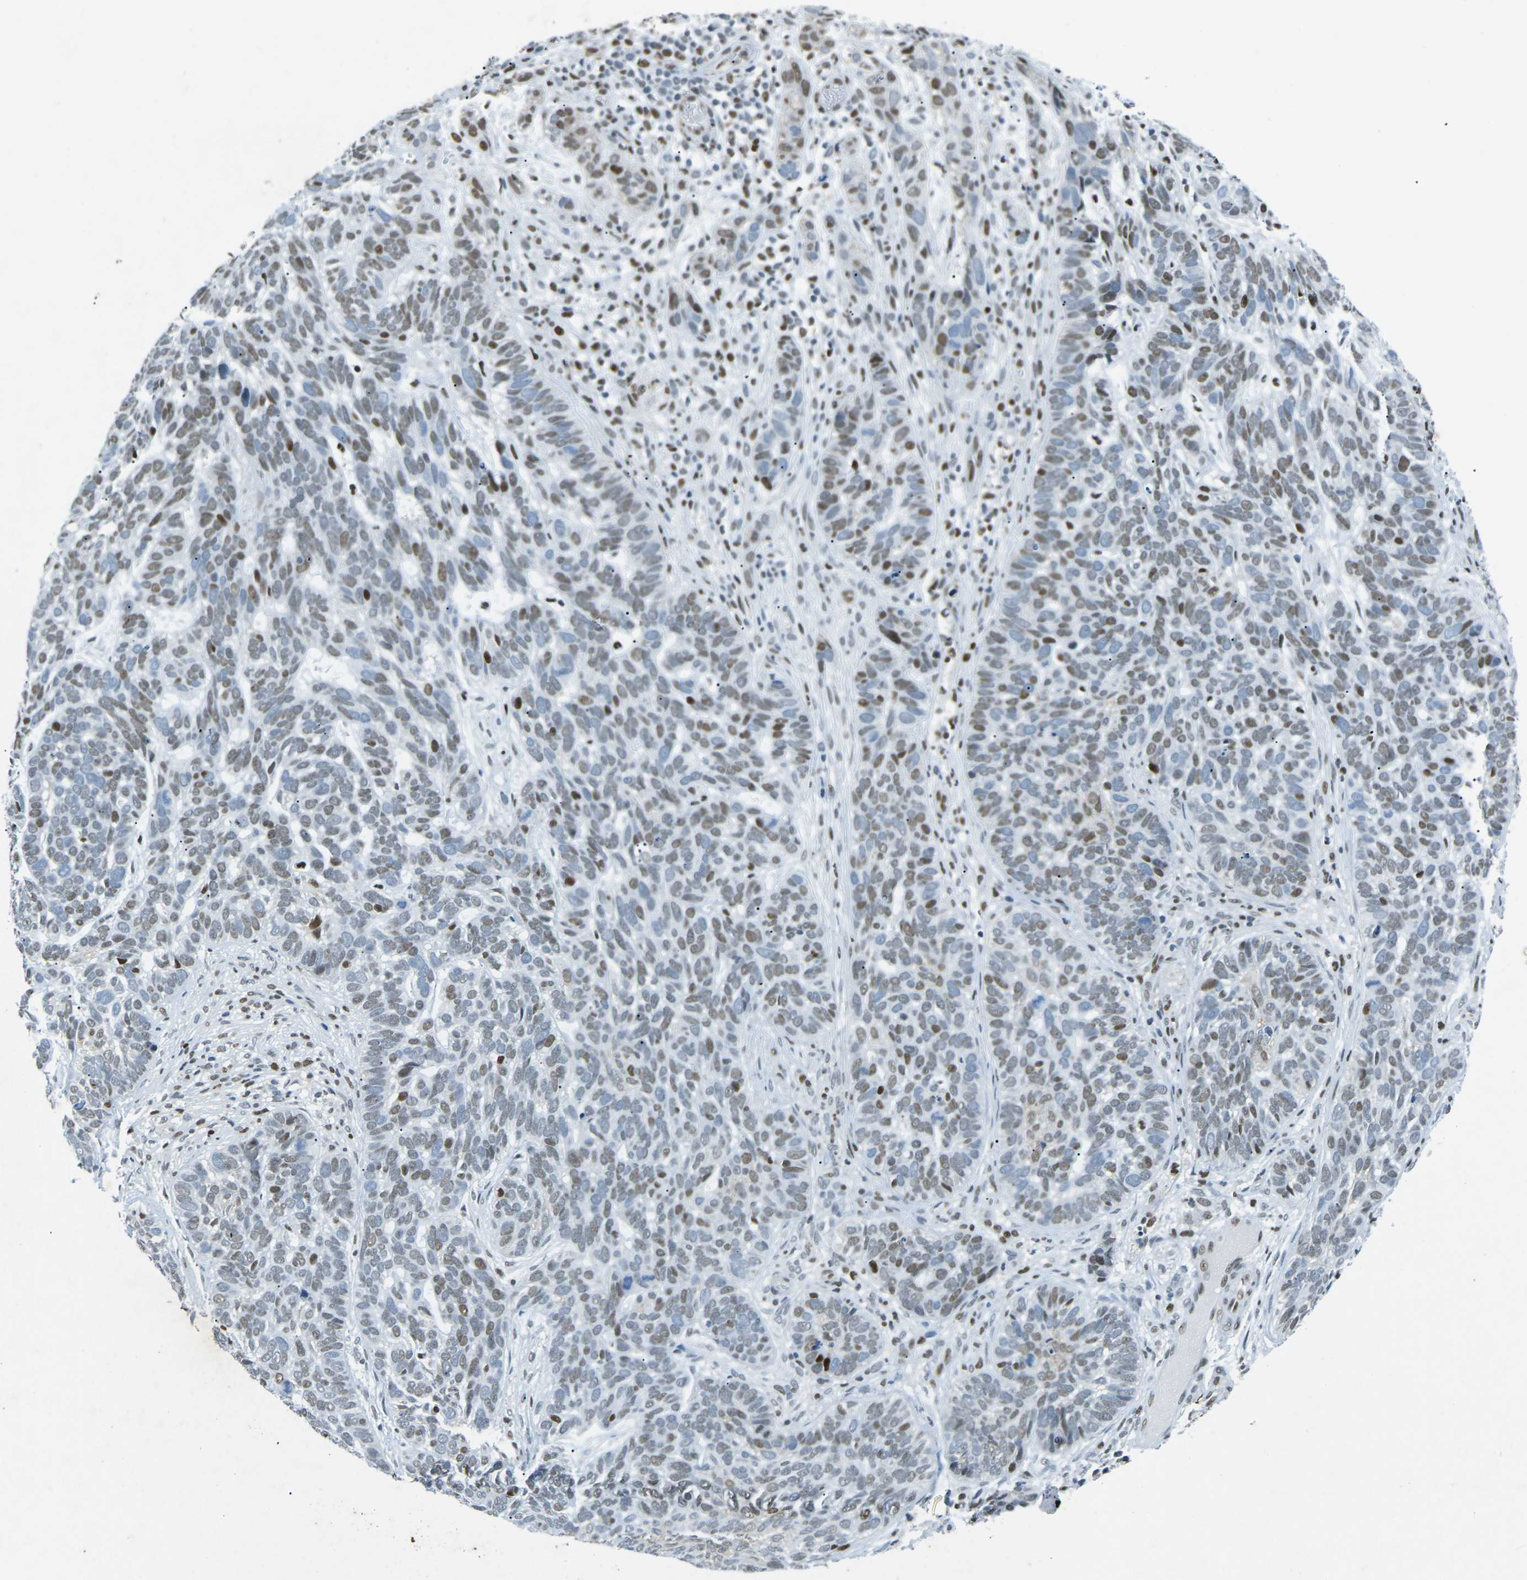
{"staining": {"intensity": "moderate", "quantity": ">75%", "location": "nuclear"}, "tissue": "skin cancer", "cell_type": "Tumor cells", "image_type": "cancer", "snomed": [{"axis": "morphology", "description": "Basal cell carcinoma"}, {"axis": "topography", "description": "Skin"}], "caption": "Protein expression analysis of human skin basal cell carcinoma reveals moderate nuclear staining in approximately >75% of tumor cells.", "gene": "RB1", "patient": {"sex": "male", "age": 87}}